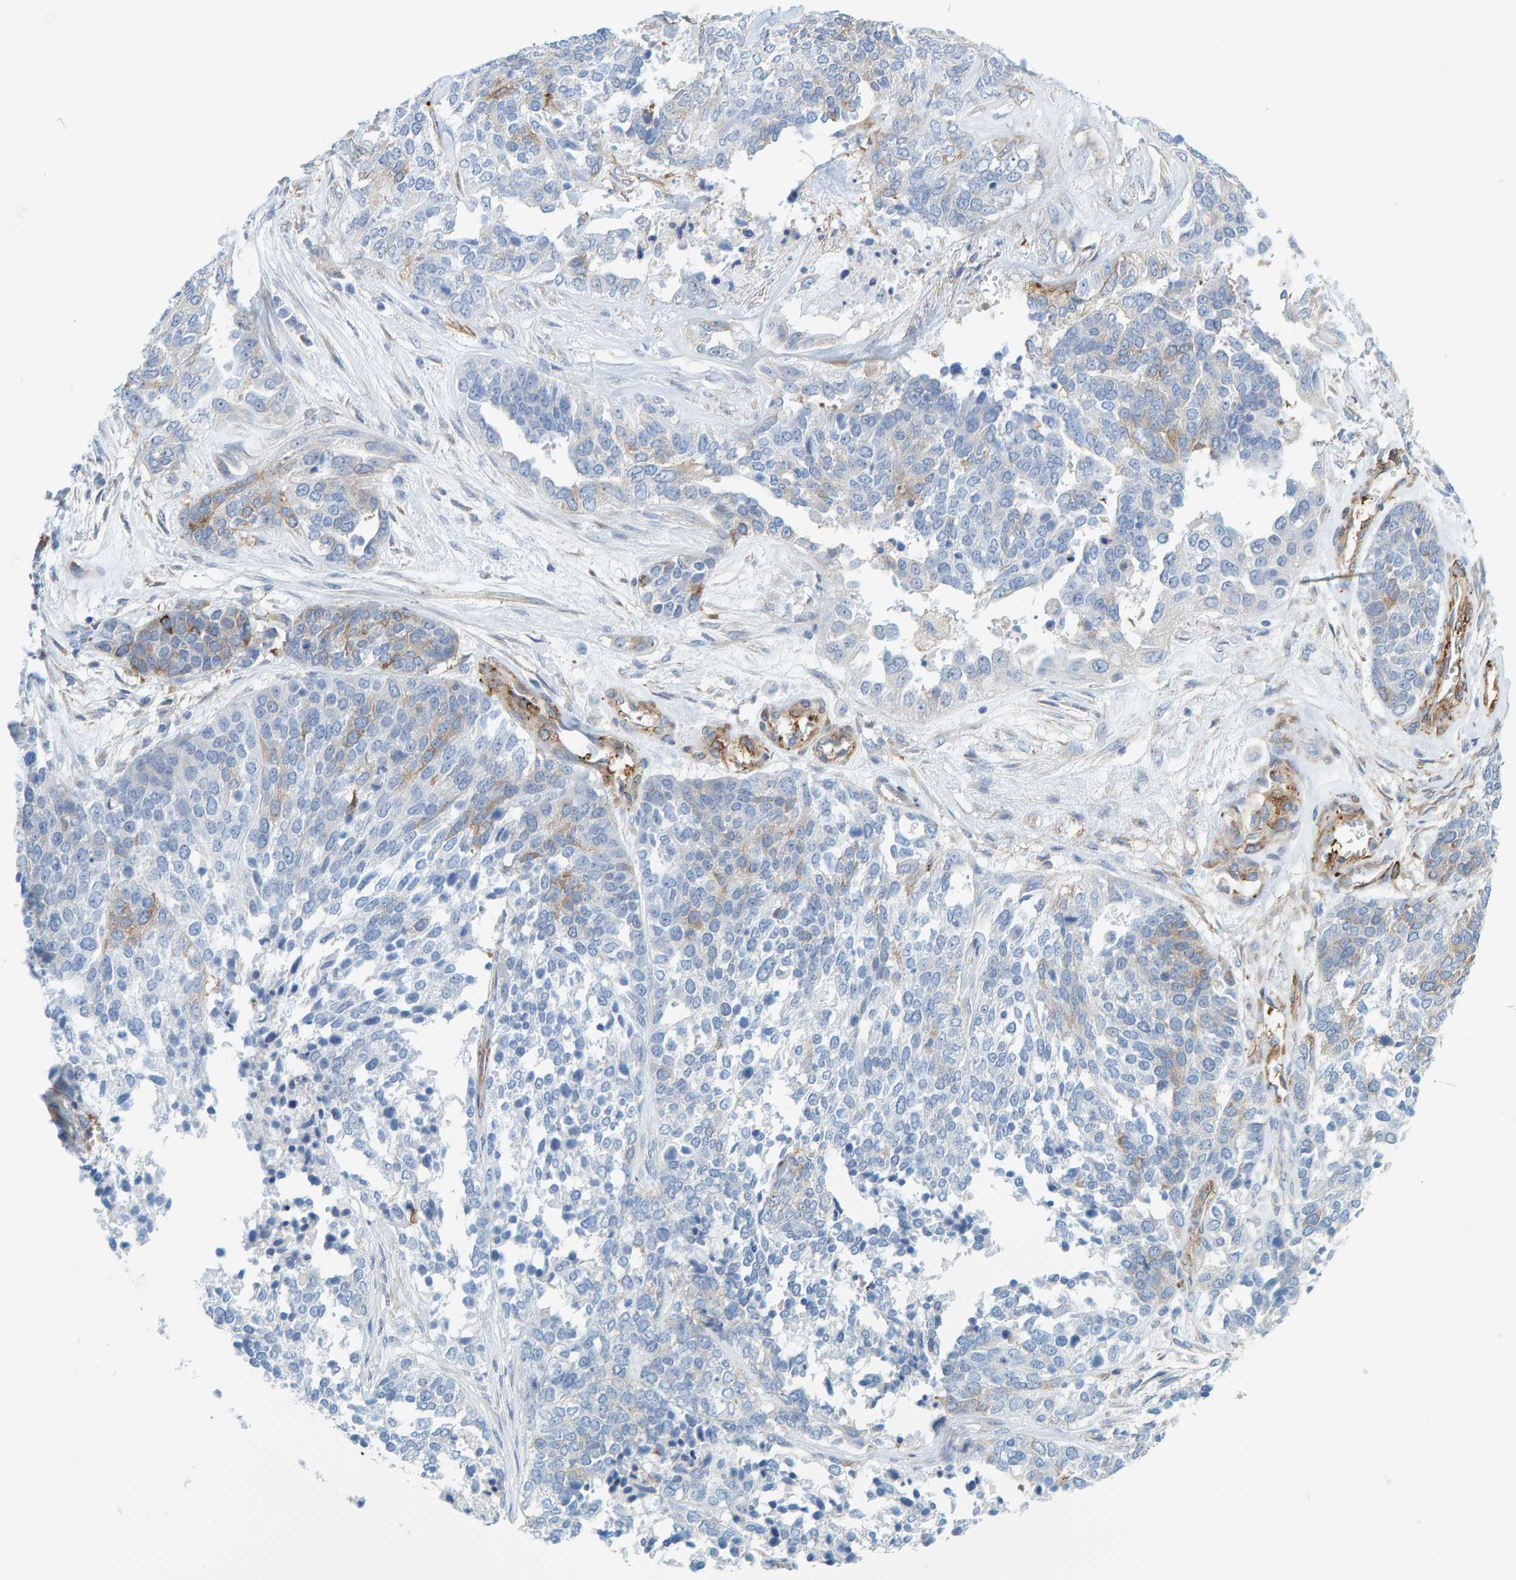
{"staining": {"intensity": "moderate", "quantity": "<25%", "location": "cytoplasmic/membranous"}, "tissue": "ovarian cancer", "cell_type": "Tumor cells", "image_type": "cancer", "snomed": [{"axis": "morphology", "description": "Cystadenocarcinoma, serous, NOS"}, {"axis": "topography", "description": "Ovary"}], "caption": "Human ovarian cancer stained with a brown dye displays moderate cytoplasmic/membranous positive expression in about <25% of tumor cells.", "gene": "MAP1B", "patient": {"sex": "female", "age": 44}}